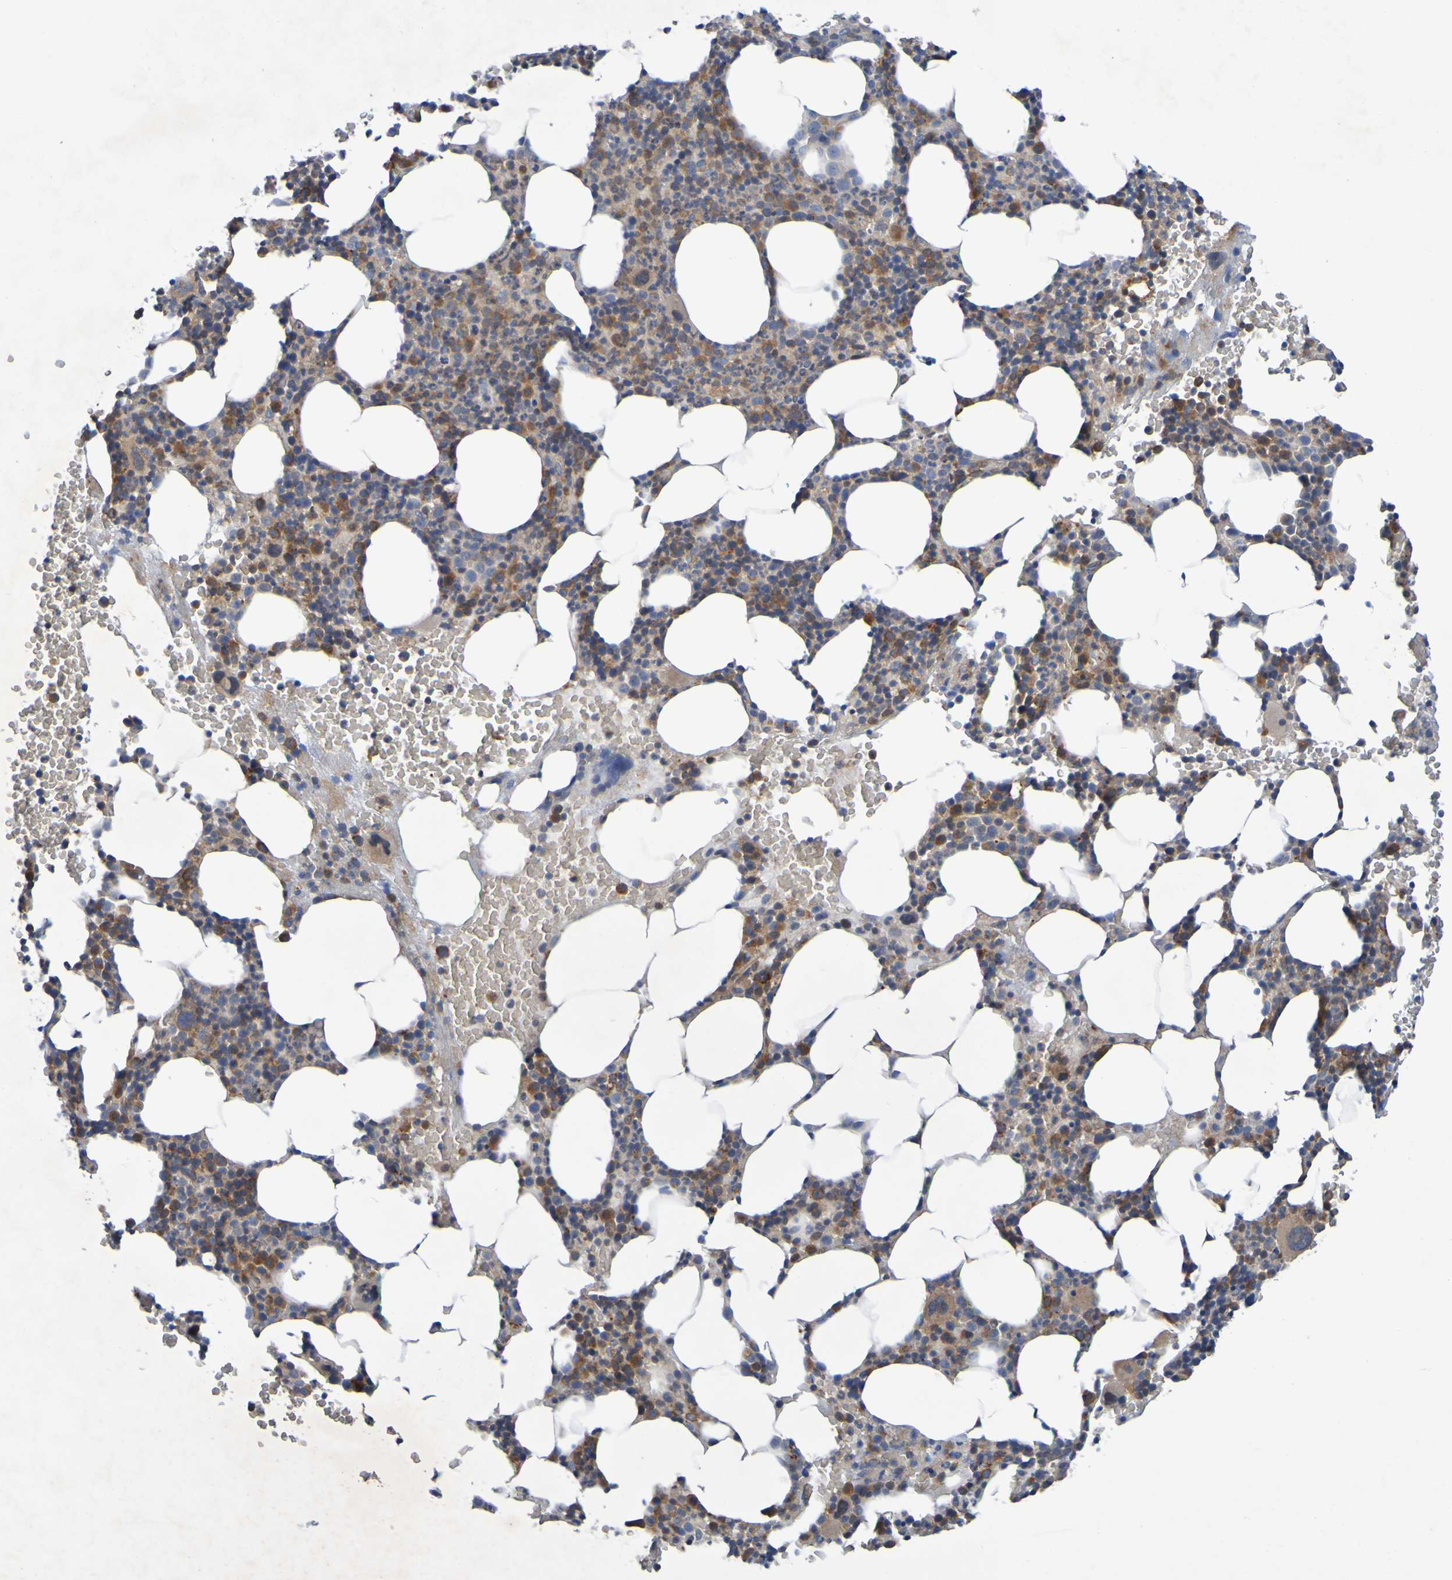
{"staining": {"intensity": "moderate", "quantity": "25%-75%", "location": "cytoplasmic/membranous"}, "tissue": "bone marrow", "cell_type": "Hematopoietic cells", "image_type": "normal", "snomed": [{"axis": "morphology", "description": "Normal tissue, NOS"}, {"axis": "morphology", "description": "Inflammation, NOS"}, {"axis": "topography", "description": "Bone marrow"}], "caption": "Protein expression by immunohistochemistry (IHC) demonstrates moderate cytoplasmic/membranous positivity in about 25%-75% of hematopoietic cells in unremarkable bone marrow.", "gene": "SDK1", "patient": {"sex": "female", "age": 70}}